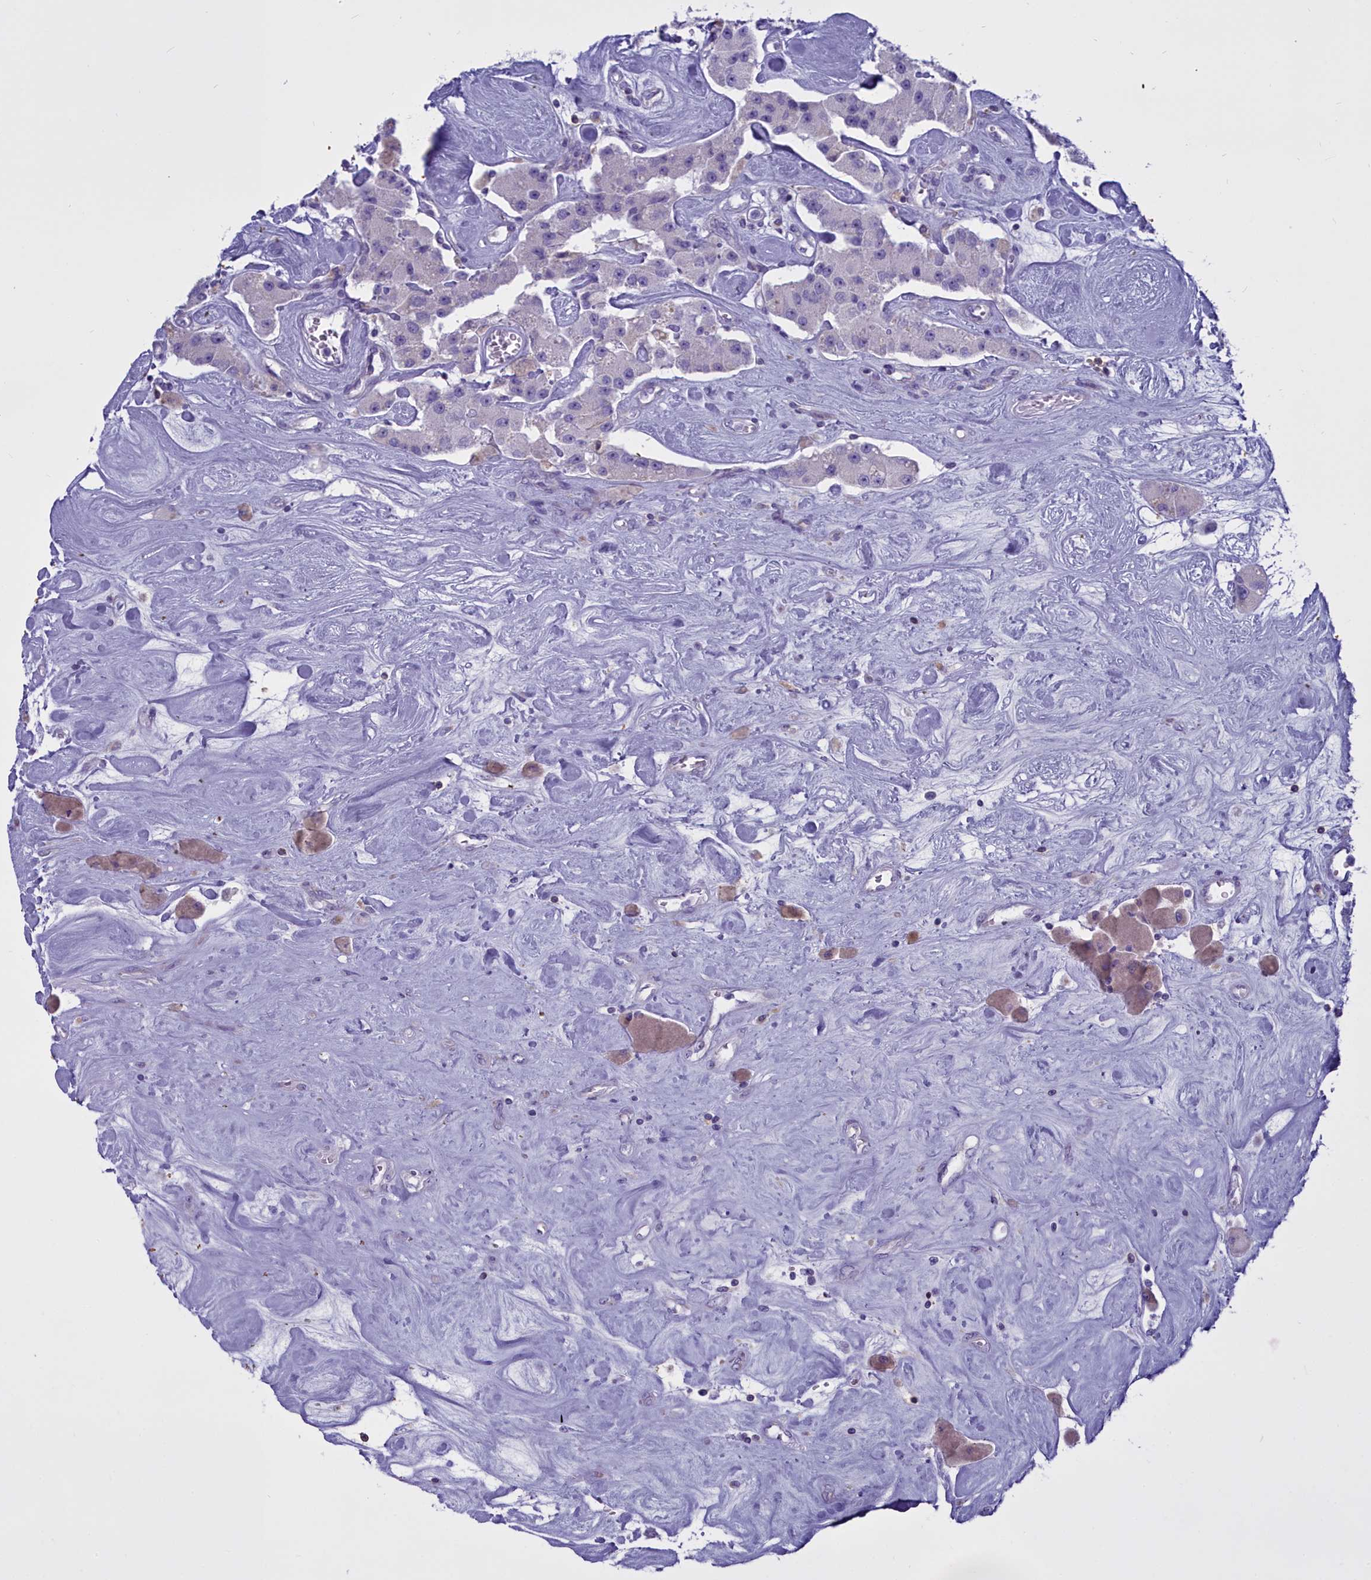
{"staining": {"intensity": "negative", "quantity": "none", "location": "none"}, "tissue": "carcinoid", "cell_type": "Tumor cells", "image_type": "cancer", "snomed": [{"axis": "morphology", "description": "Carcinoid, malignant, NOS"}, {"axis": "topography", "description": "Pancreas"}], "caption": "Carcinoid stained for a protein using immunohistochemistry (IHC) shows no expression tumor cells.", "gene": "CD5", "patient": {"sex": "male", "age": 41}}